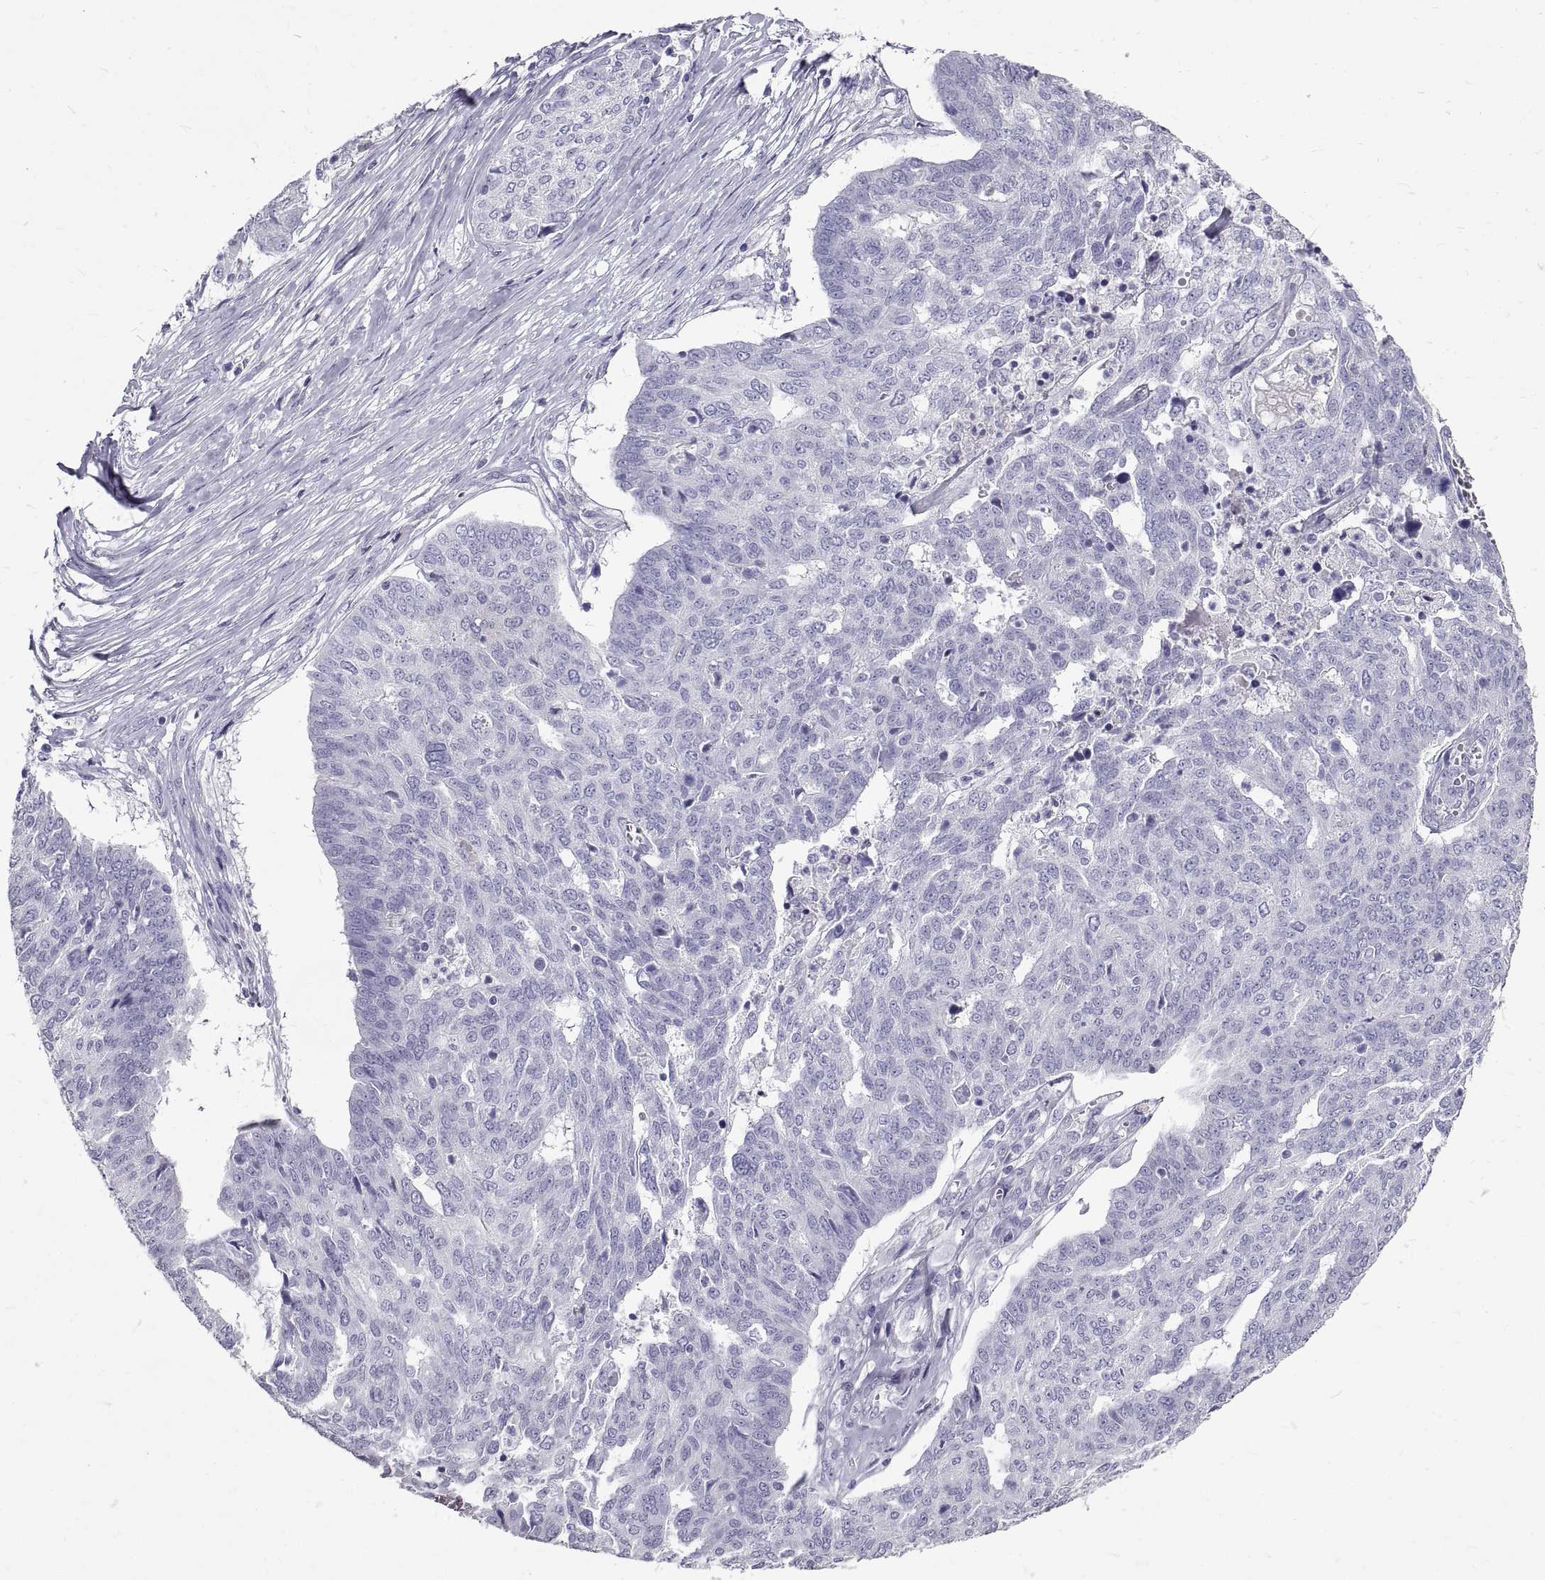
{"staining": {"intensity": "negative", "quantity": "none", "location": "none"}, "tissue": "ovarian cancer", "cell_type": "Tumor cells", "image_type": "cancer", "snomed": [{"axis": "morphology", "description": "Cystadenocarcinoma, serous, NOS"}, {"axis": "topography", "description": "Ovary"}], "caption": "A histopathology image of serous cystadenocarcinoma (ovarian) stained for a protein exhibits no brown staining in tumor cells. (Immunohistochemistry, brightfield microscopy, high magnification).", "gene": "GNG12", "patient": {"sex": "female", "age": 67}}